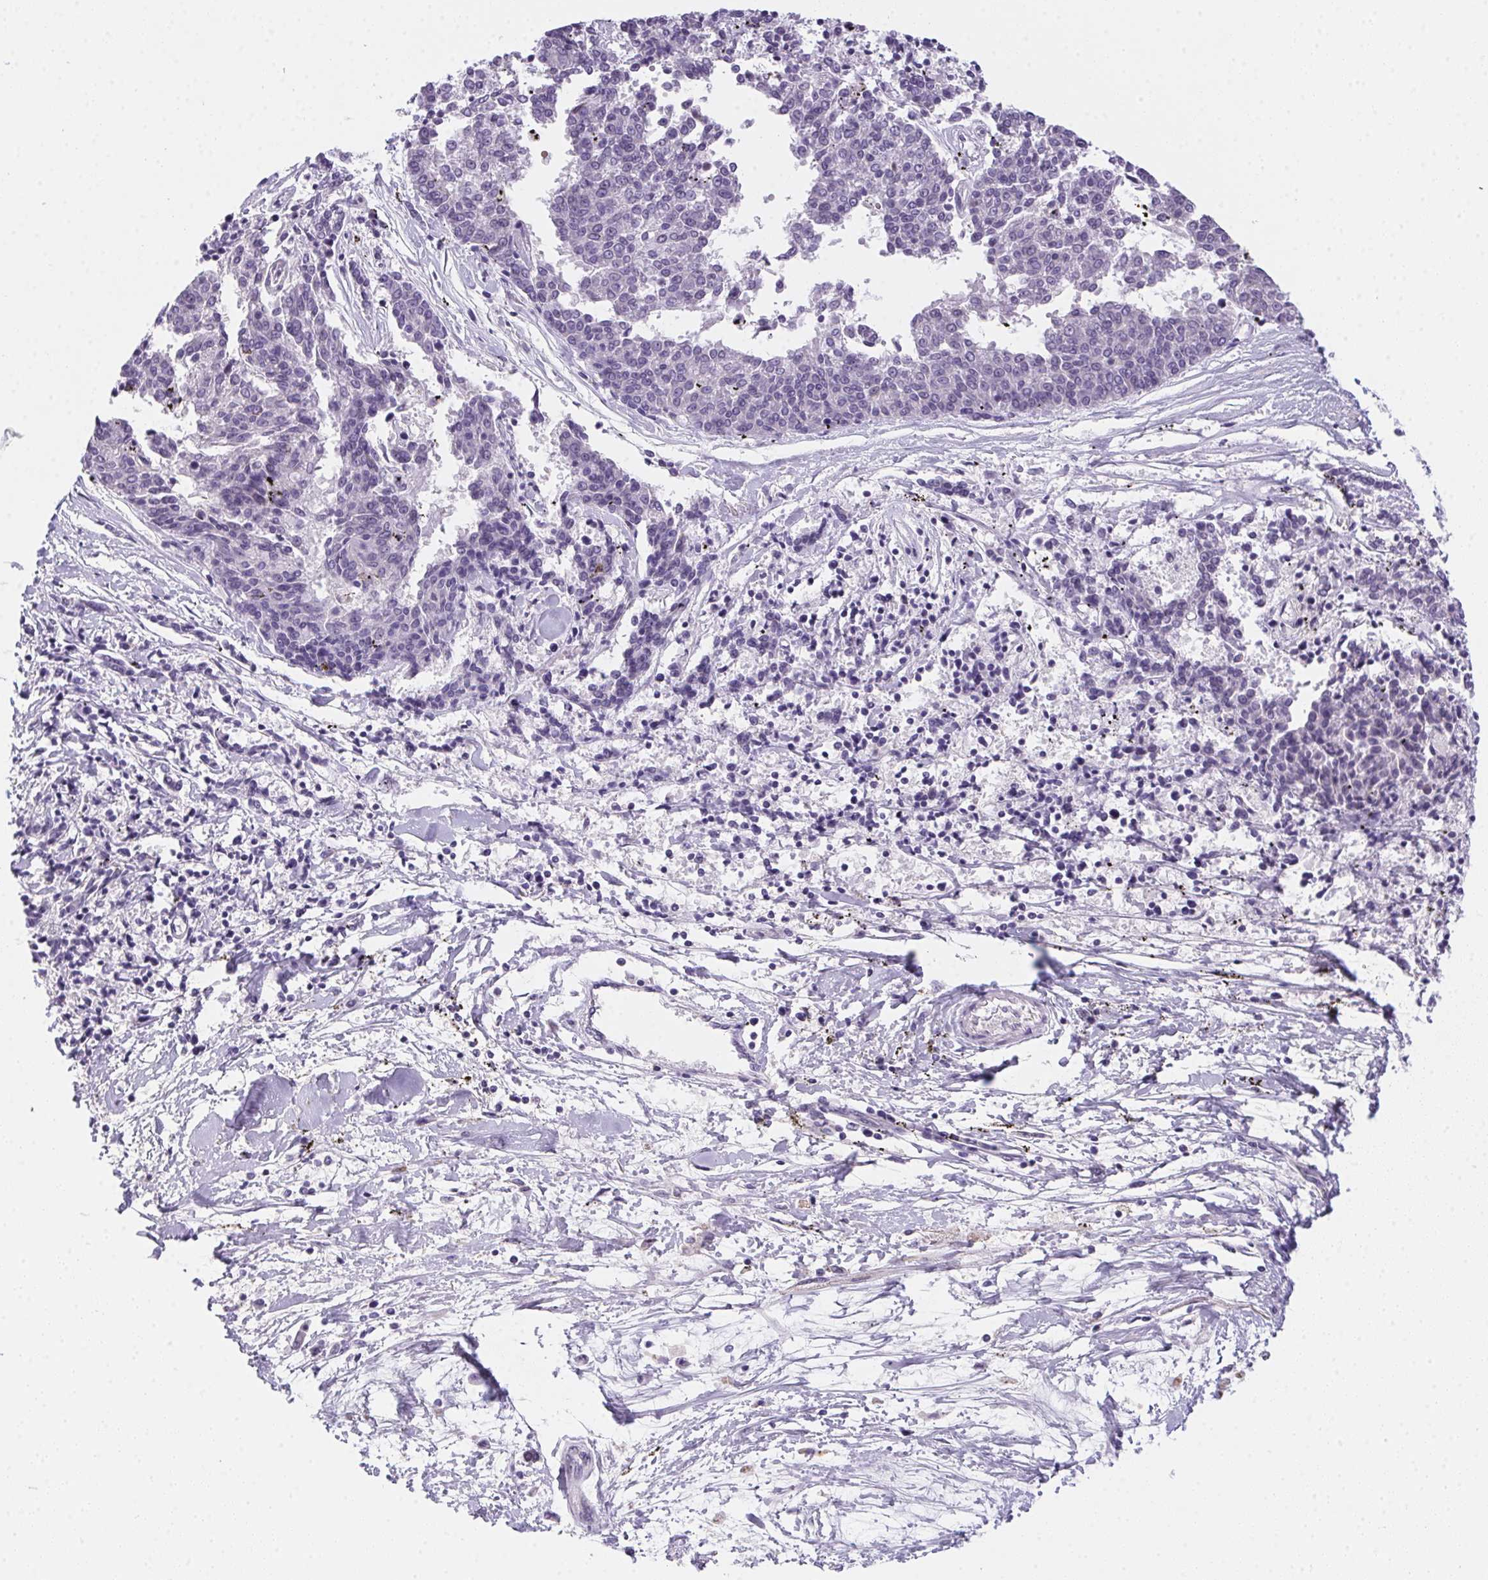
{"staining": {"intensity": "negative", "quantity": "none", "location": "none"}, "tissue": "melanoma", "cell_type": "Tumor cells", "image_type": "cancer", "snomed": [{"axis": "morphology", "description": "Malignant melanoma, NOS"}, {"axis": "topography", "description": "Skin"}], "caption": "Immunohistochemistry (IHC) image of human melanoma stained for a protein (brown), which shows no expression in tumor cells.", "gene": "HELLS", "patient": {"sex": "female", "age": 72}}